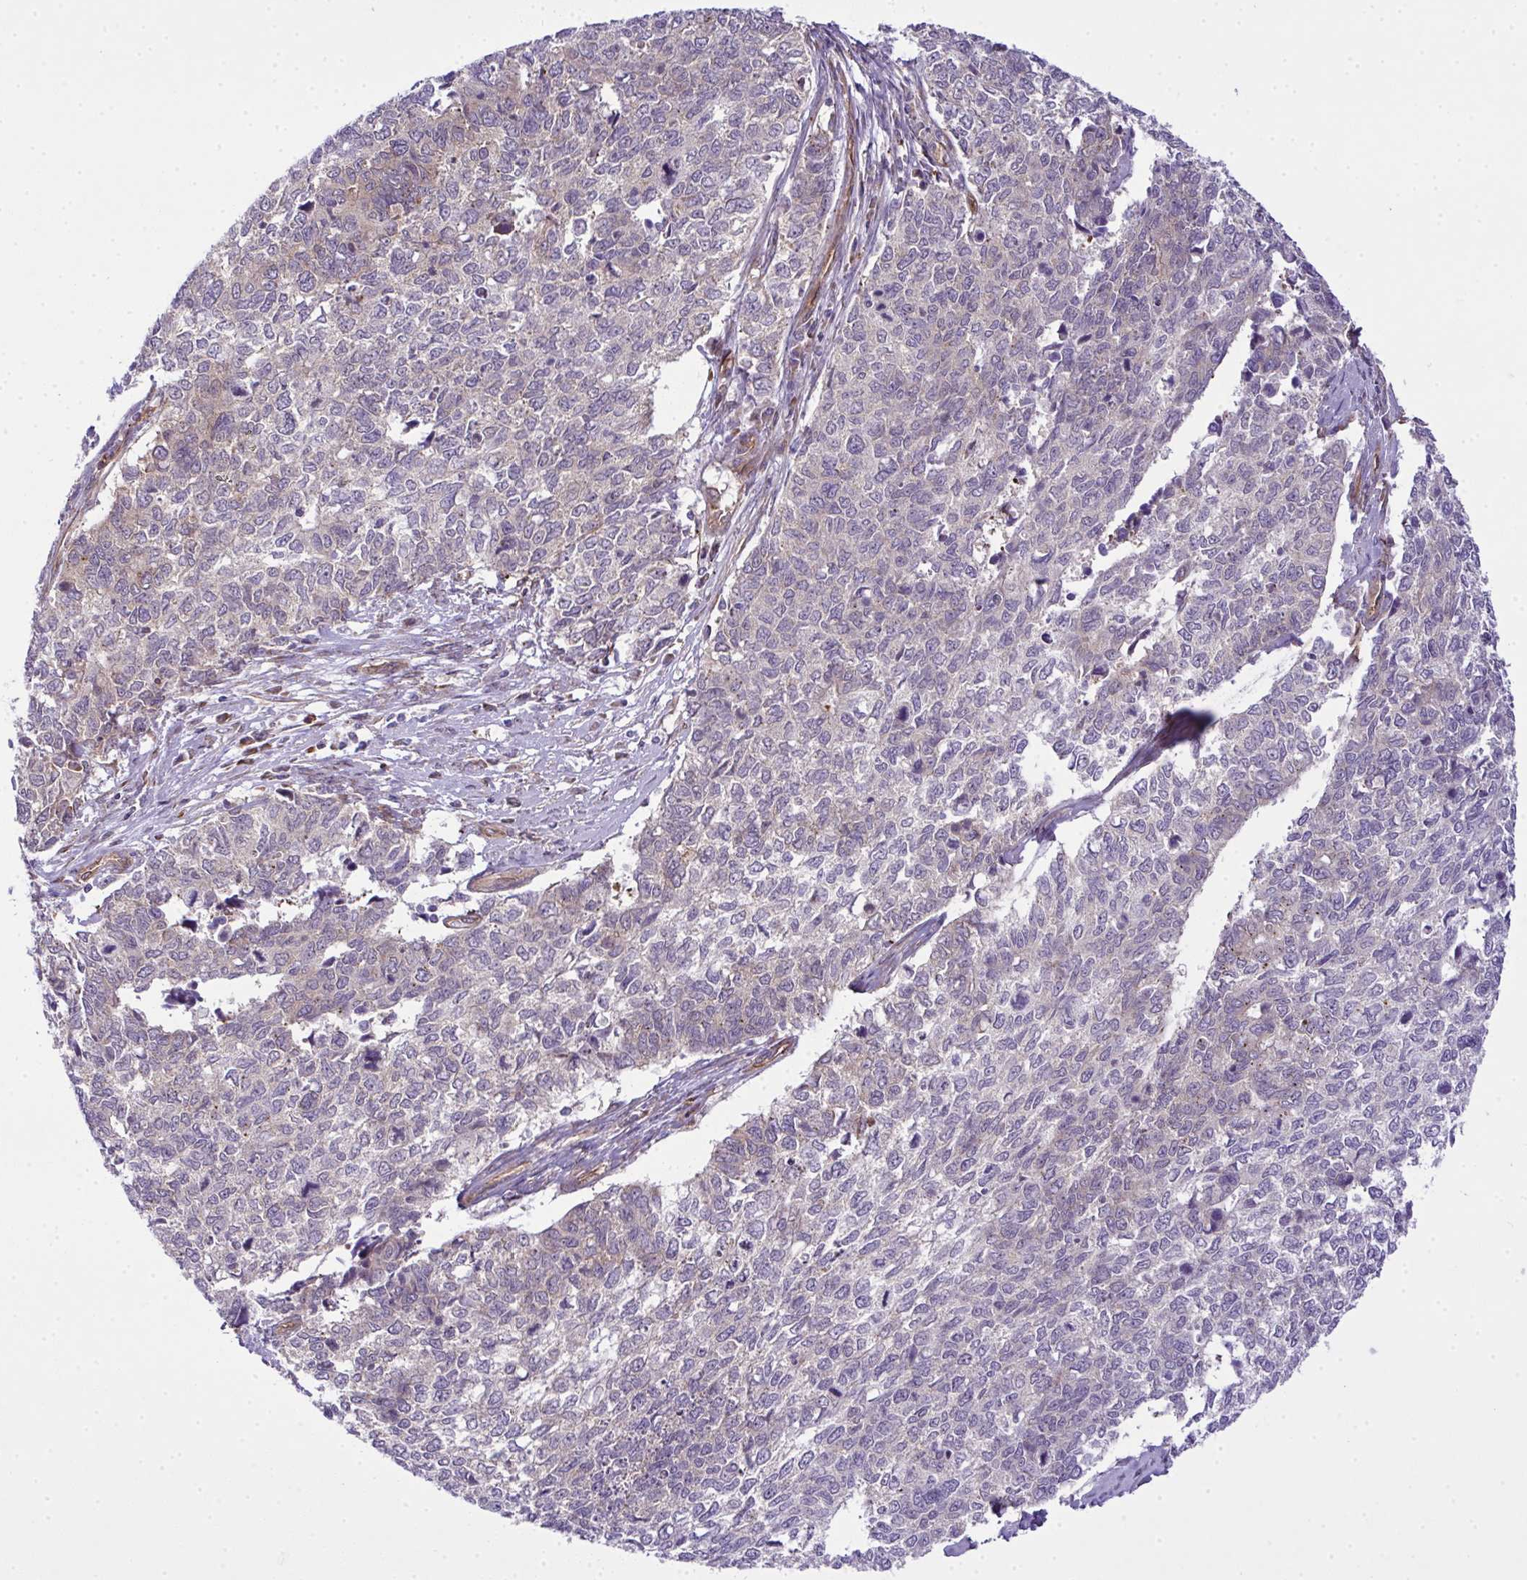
{"staining": {"intensity": "negative", "quantity": "none", "location": "none"}, "tissue": "cervical cancer", "cell_type": "Tumor cells", "image_type": "cancer", "snomed": [{"axis": "morphology", "description": "Adenocarcinoma, NOS"}, {"axis": "topography", "description": "Cervix"}], "caption": "DAB (3,3'-diaminobenzidine) immunohistochemical staining of human cervical cancer (adenocarcinoma) shows no significant positivity in tumor cells.", "gene": "RSKR", "patient": {"sex": "female", "age": 63}}